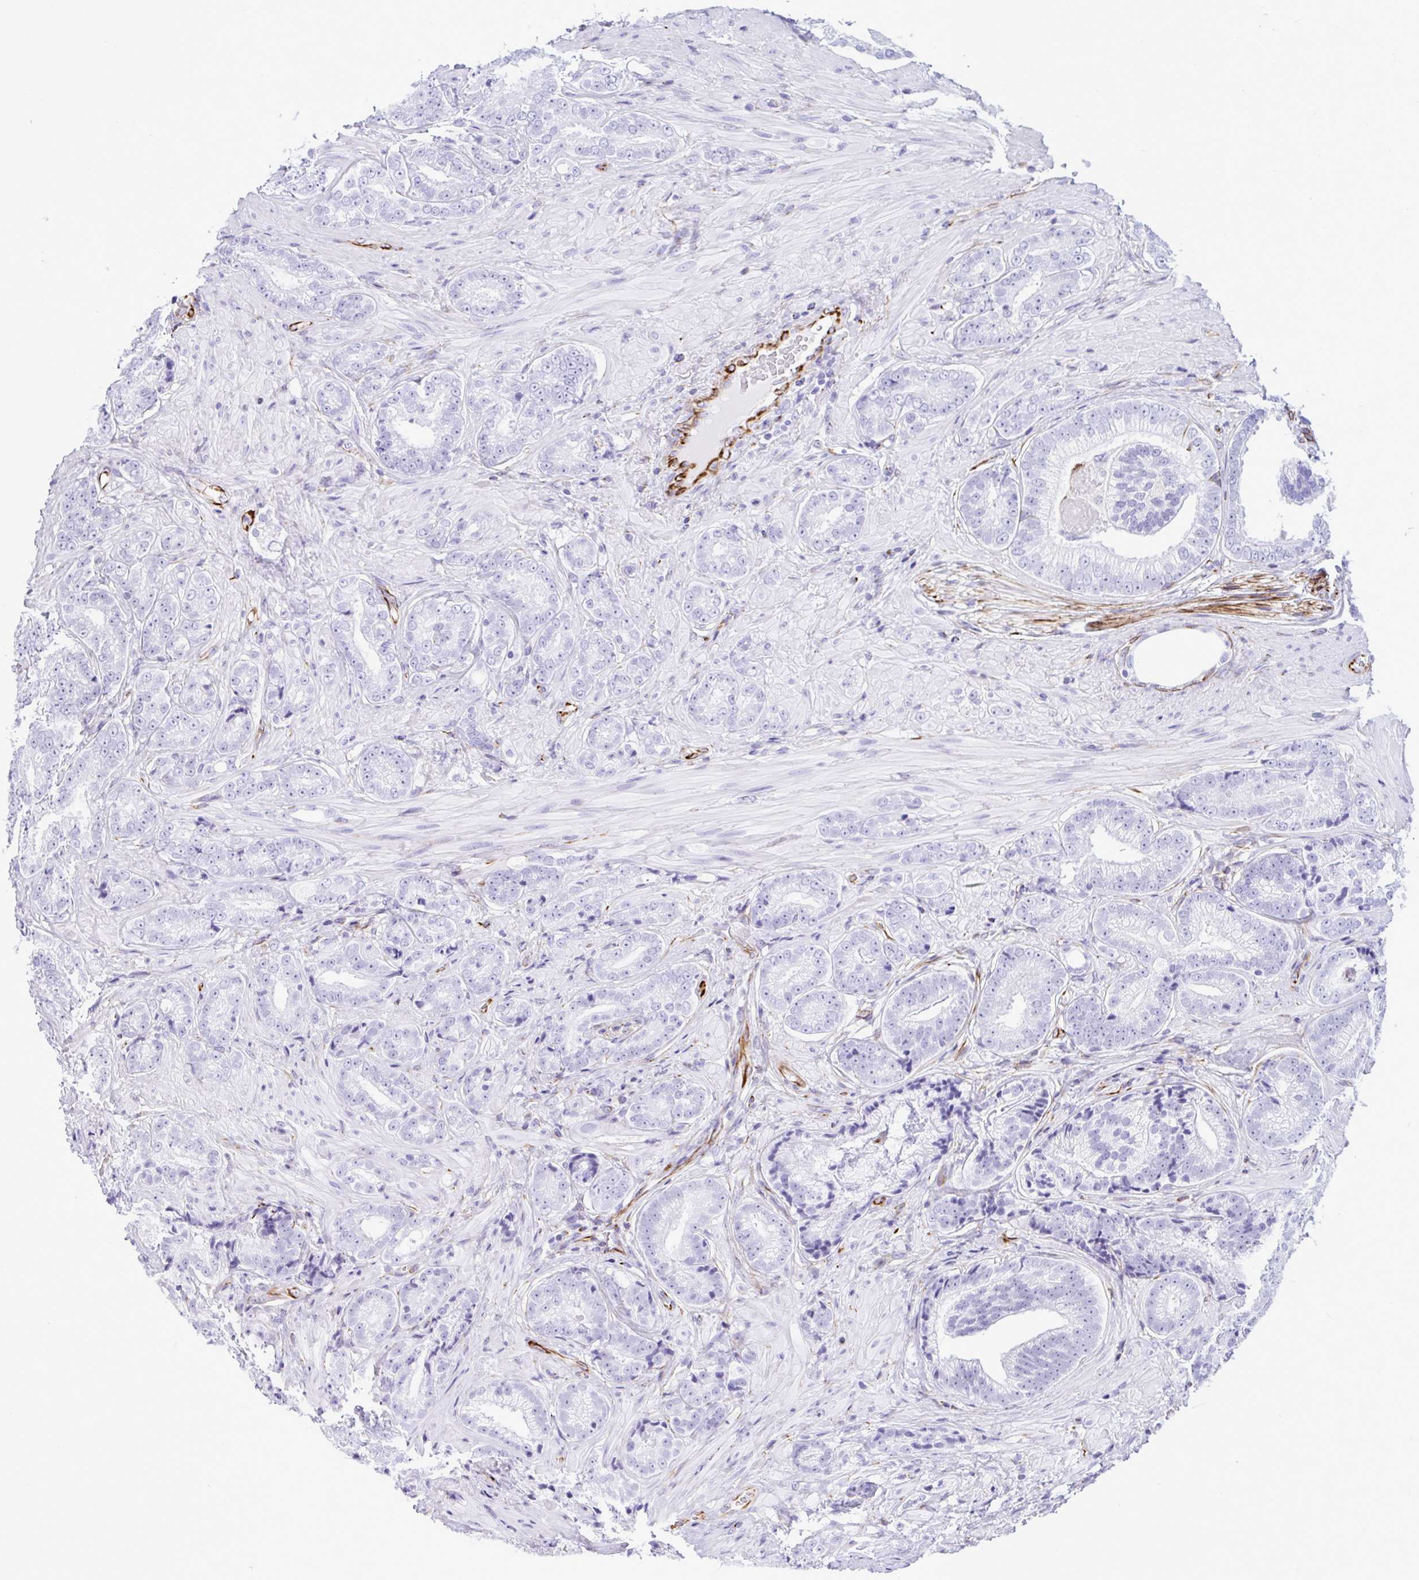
{"staining": {"intensity": "negative", "quantity": "none", "location": "none"}, "tissue": "prostate cancer", "cell_type": "Tumor cells", "image_type": "cancer", "snomed": [{"axis": "morphology", "description": "Adenocarcinoma, Low grade"}, {"axis": "topography", "description": "Prostate"}], "caption": "This is an immunohistochemistry histopathology image of low-grade adenocarcinoma (prostate). There is no expression in tumor cells.", "gene": "SMAD5", "patient": {"sex": "male", "age": 61}}